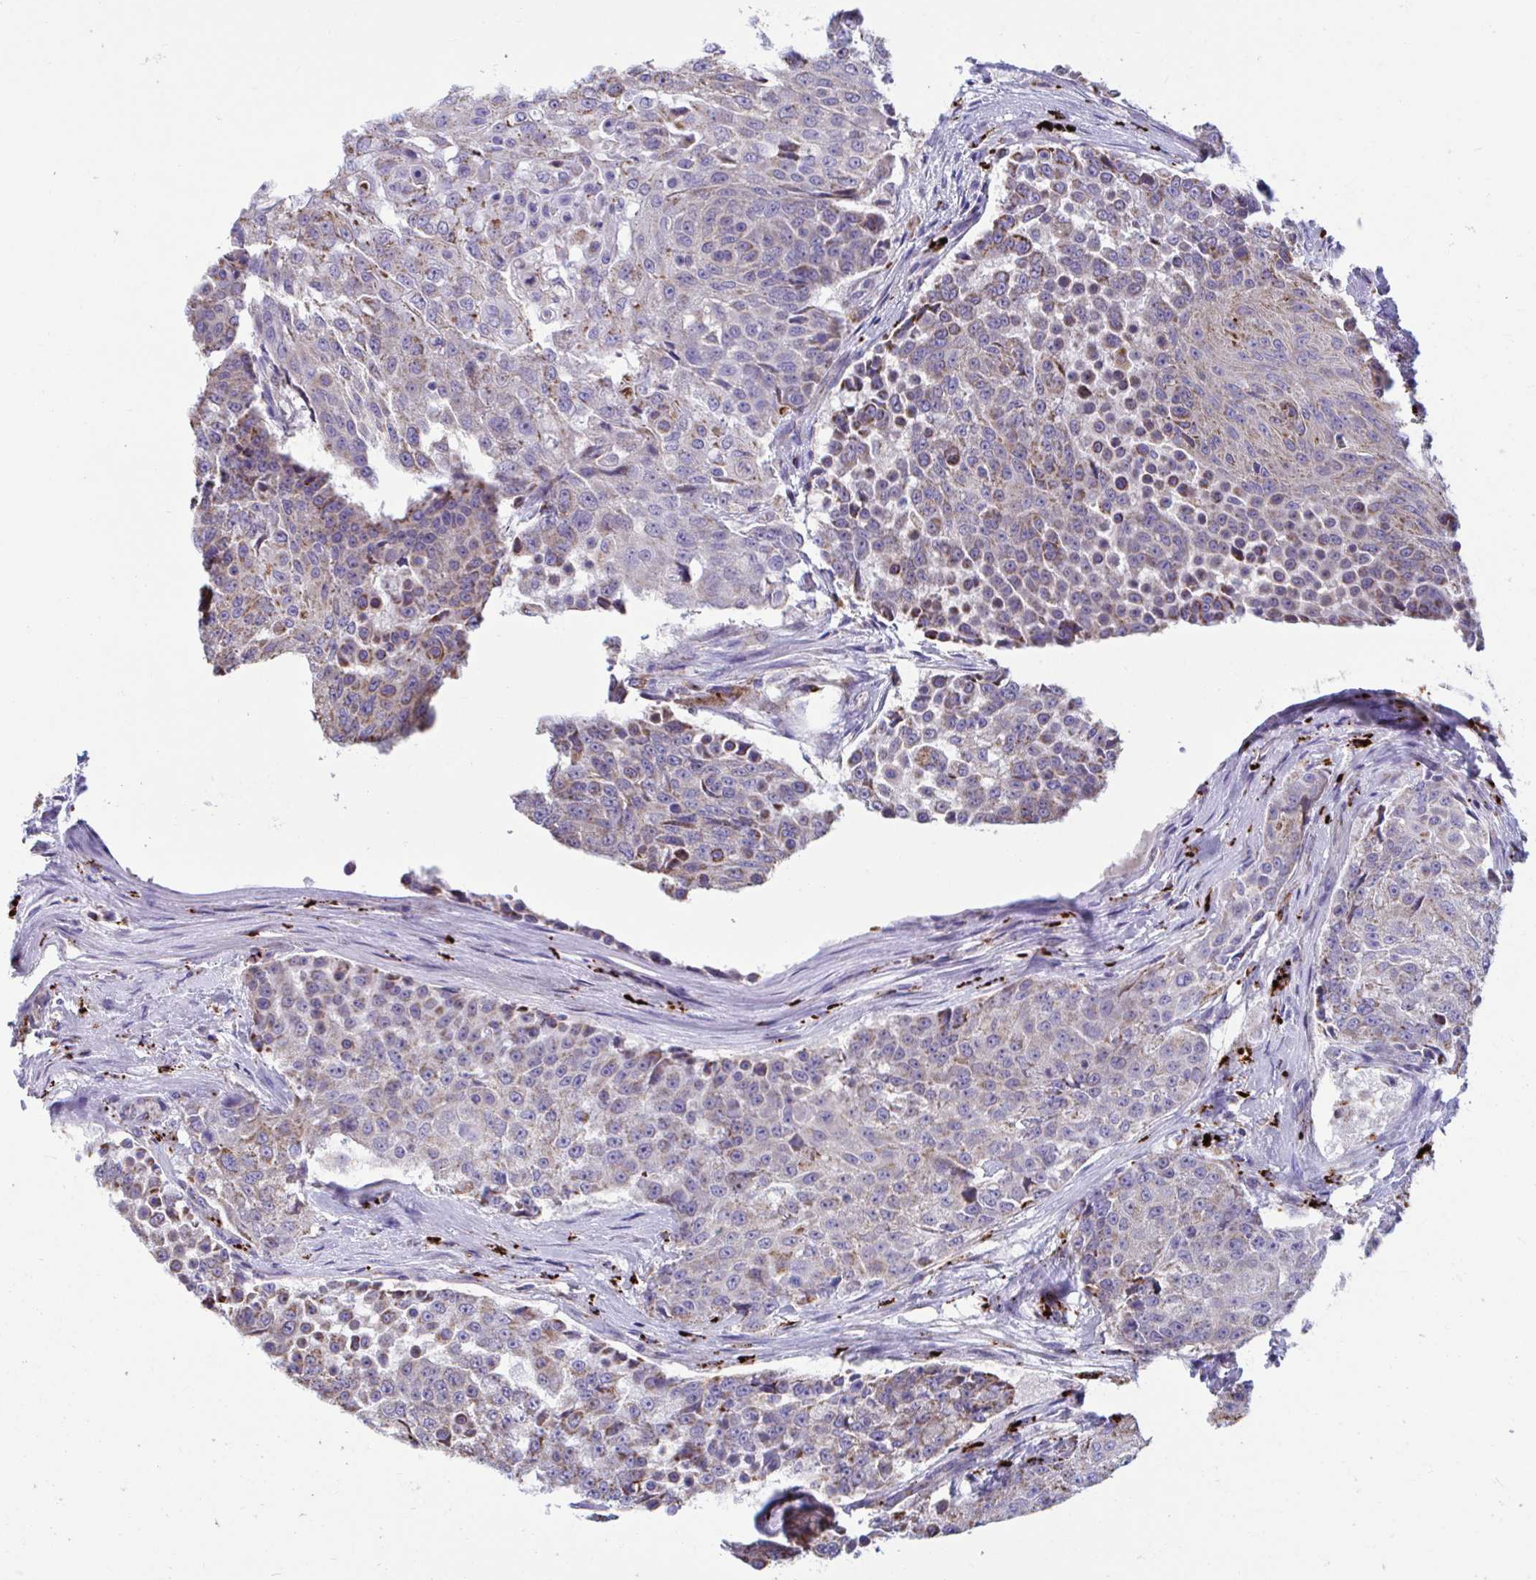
{"staining": {"intensity": "moderate", "quantity": ">75%", "location": "cytoplasmic/membranous"}, "tissue": "urothelial cancer", "cell_type": "Tumor cells", "image_type": "cancer", "snomed": [{"axis": "morphology", "description": "Urothelial carcinoma, High grade"}, {"axis": "topography", "description": "Urinary bladder"}], "caption": "Protein positivity by immunohistochemistry (IHC) exhibits moderate cytoplasmic/membranous staining in approximately >75% of tumor cells in urothelial carcinoma (high-grade). Immunohistochemistry stains the protein in brown and the nuclei are stained blue.", "gene": "OR13A1", "patient": {"sex": "female", "age": 63}}